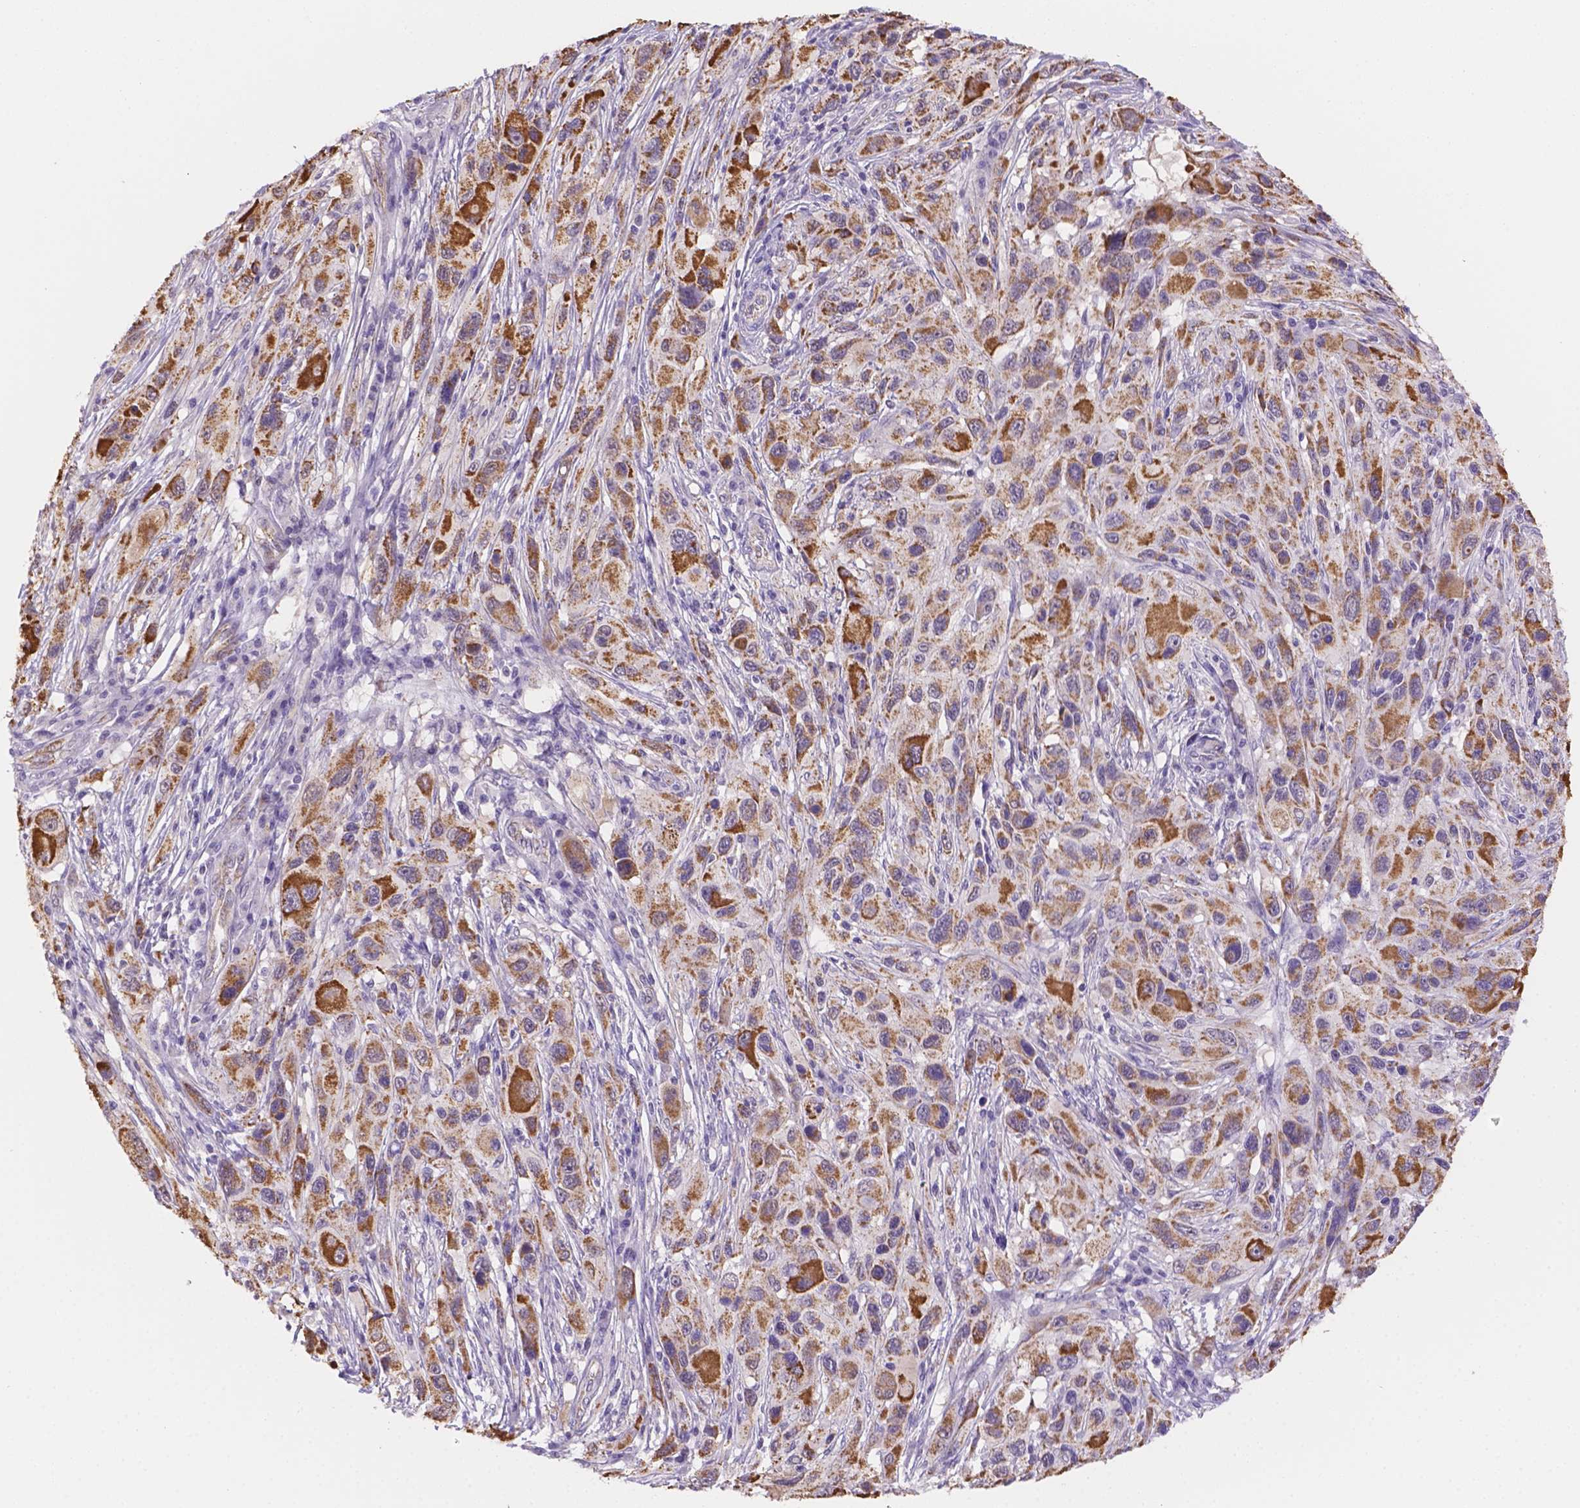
{"staining": {"intensity": "moderate", "quantity": ">75%", "location": "cytoplasmic/membranous"}, "tissue": "melanoma", "cell_type": "Tumor cells", "image_type": "cancer", "snomed": [{"axis": "morphology", "description": "Malignant melanoma, NOS"}, {"axis": "topography", "description": "Skin"}], "caption": "This is an image of immunohistochemistry (IHC) staining of melanoma, which shows moderate expression in the cytoplasmic/membranous of tumor cells.", "gene": "NXPE2", "patient": {"sex": "male", "age": 53}}